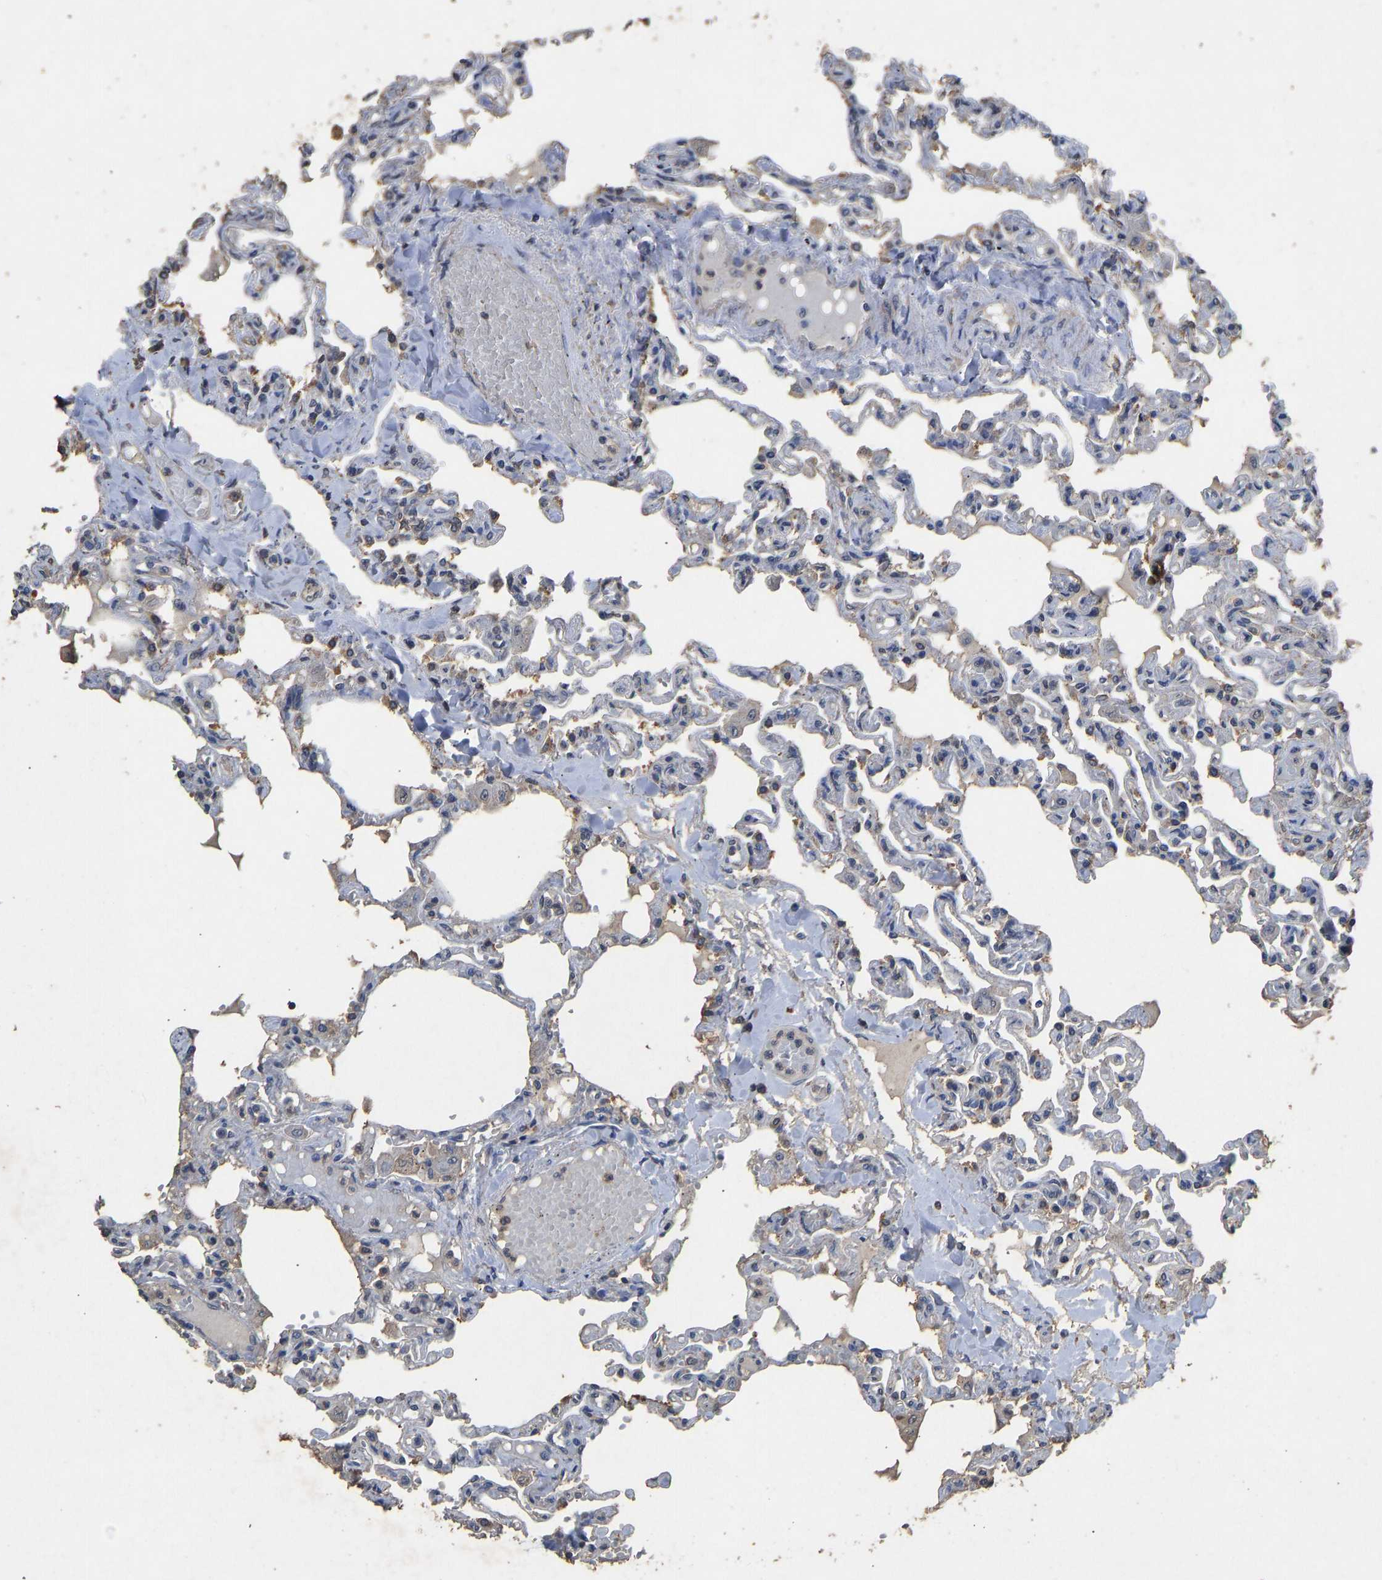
{"staining": {"intensity": "negative", "quantity": "none", "location": "none"}, "tissue": "lung", "cell_type": "Alveolar cells", "image_type": "normal", "snomed": [{"axis": "morphology", "description": "Normal tissue, NOS"}, {"axis": "topography", "description": "Lung"}], "caption": "The IHC histopathology image has no significant positivity in alveolar cells of lung.", "gene": "CIDEC", "patient": {"sex": "male", "age": 21}}